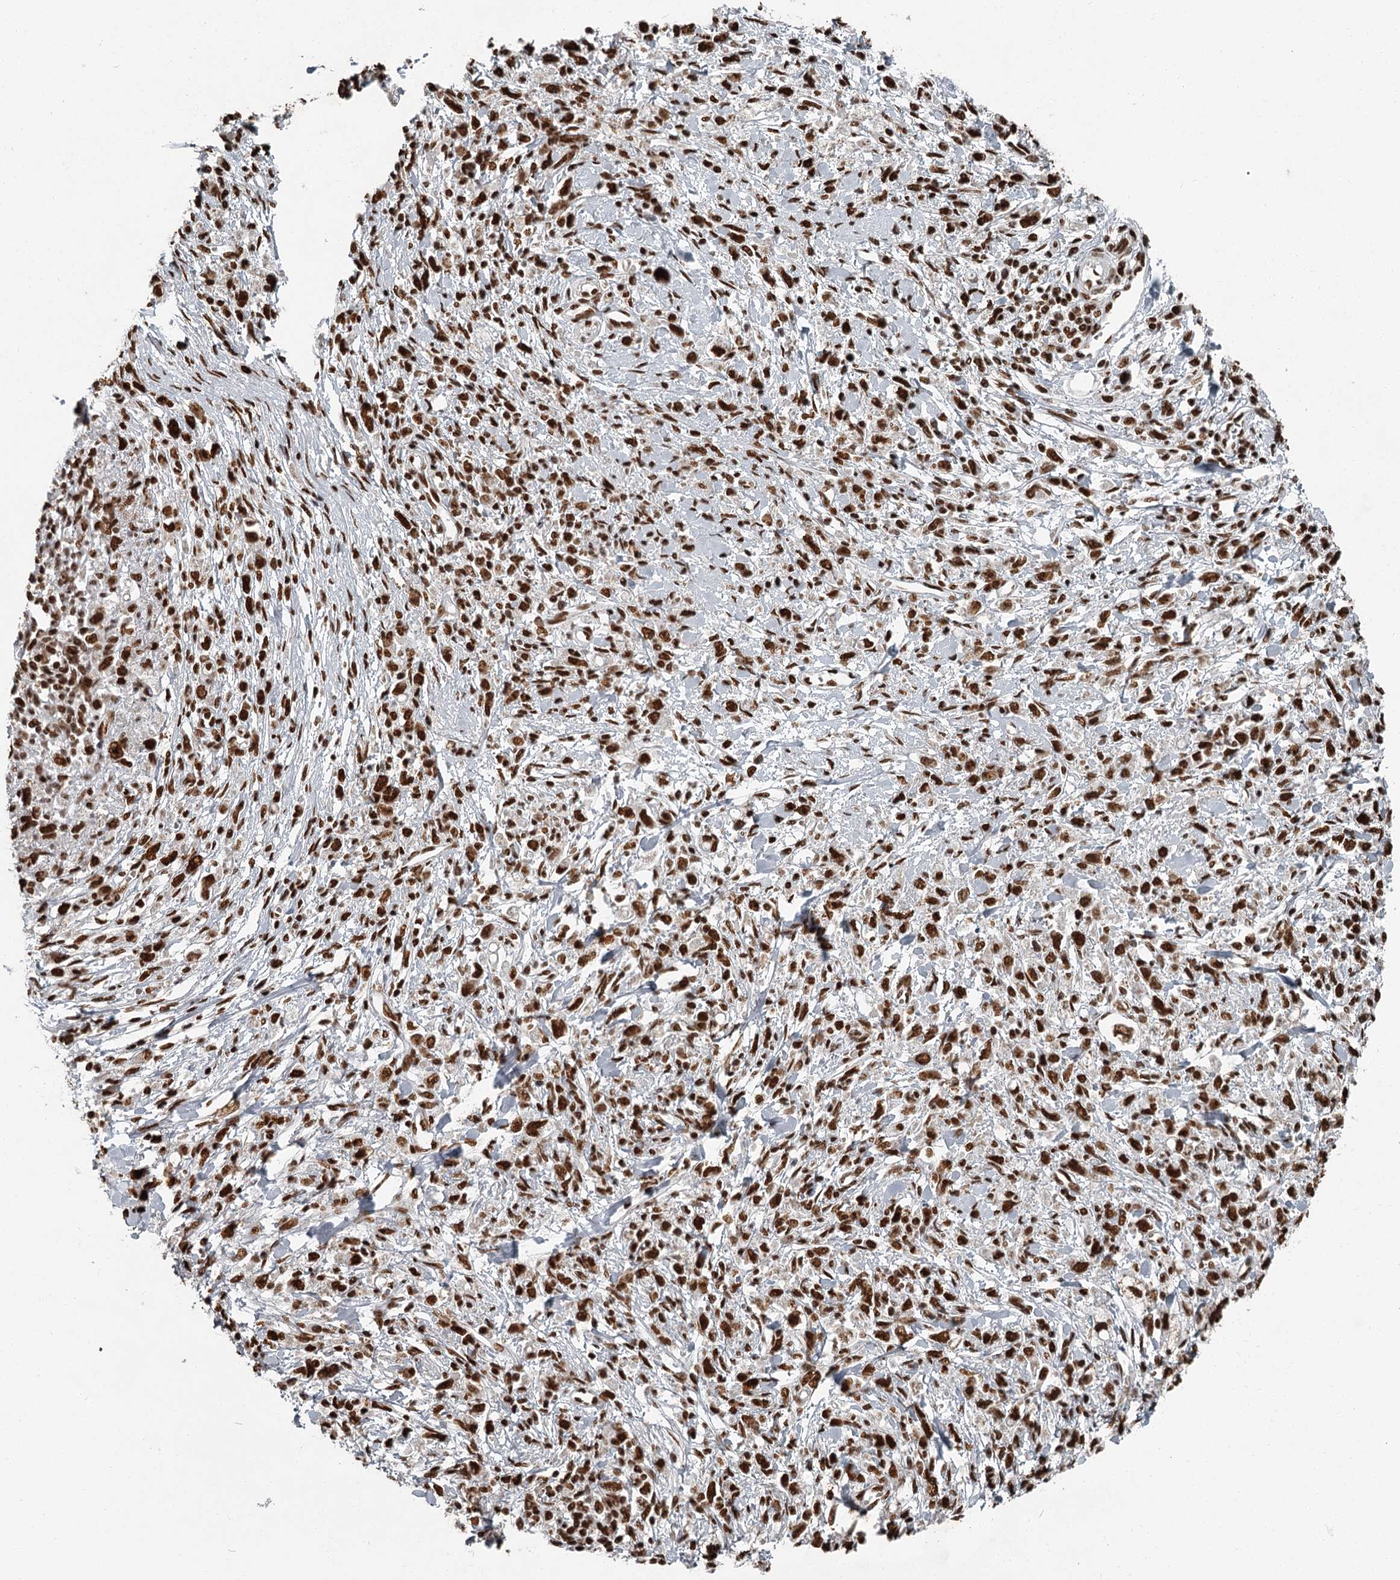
{"staining": {"intensity": "strong", "quantity": ">75%", "location": "nuclear"}, "tissue": "stomach cancer", "cell_type": "Tumor cells", "image_type": "cancer", "snomed": [{"axis": "morphology", "description": "Adenocarcinoma, NOS"}, {"axis": "topography", "description": "Stomach"}], "caption": "Protein expression analysis of stomach cancer (adenocarcinoma) demonstrates strong nuclear expression in approximately >75% of tumor cells.", "gene": "RBBP7", "patient": {"sex": "female", "age": 59}}